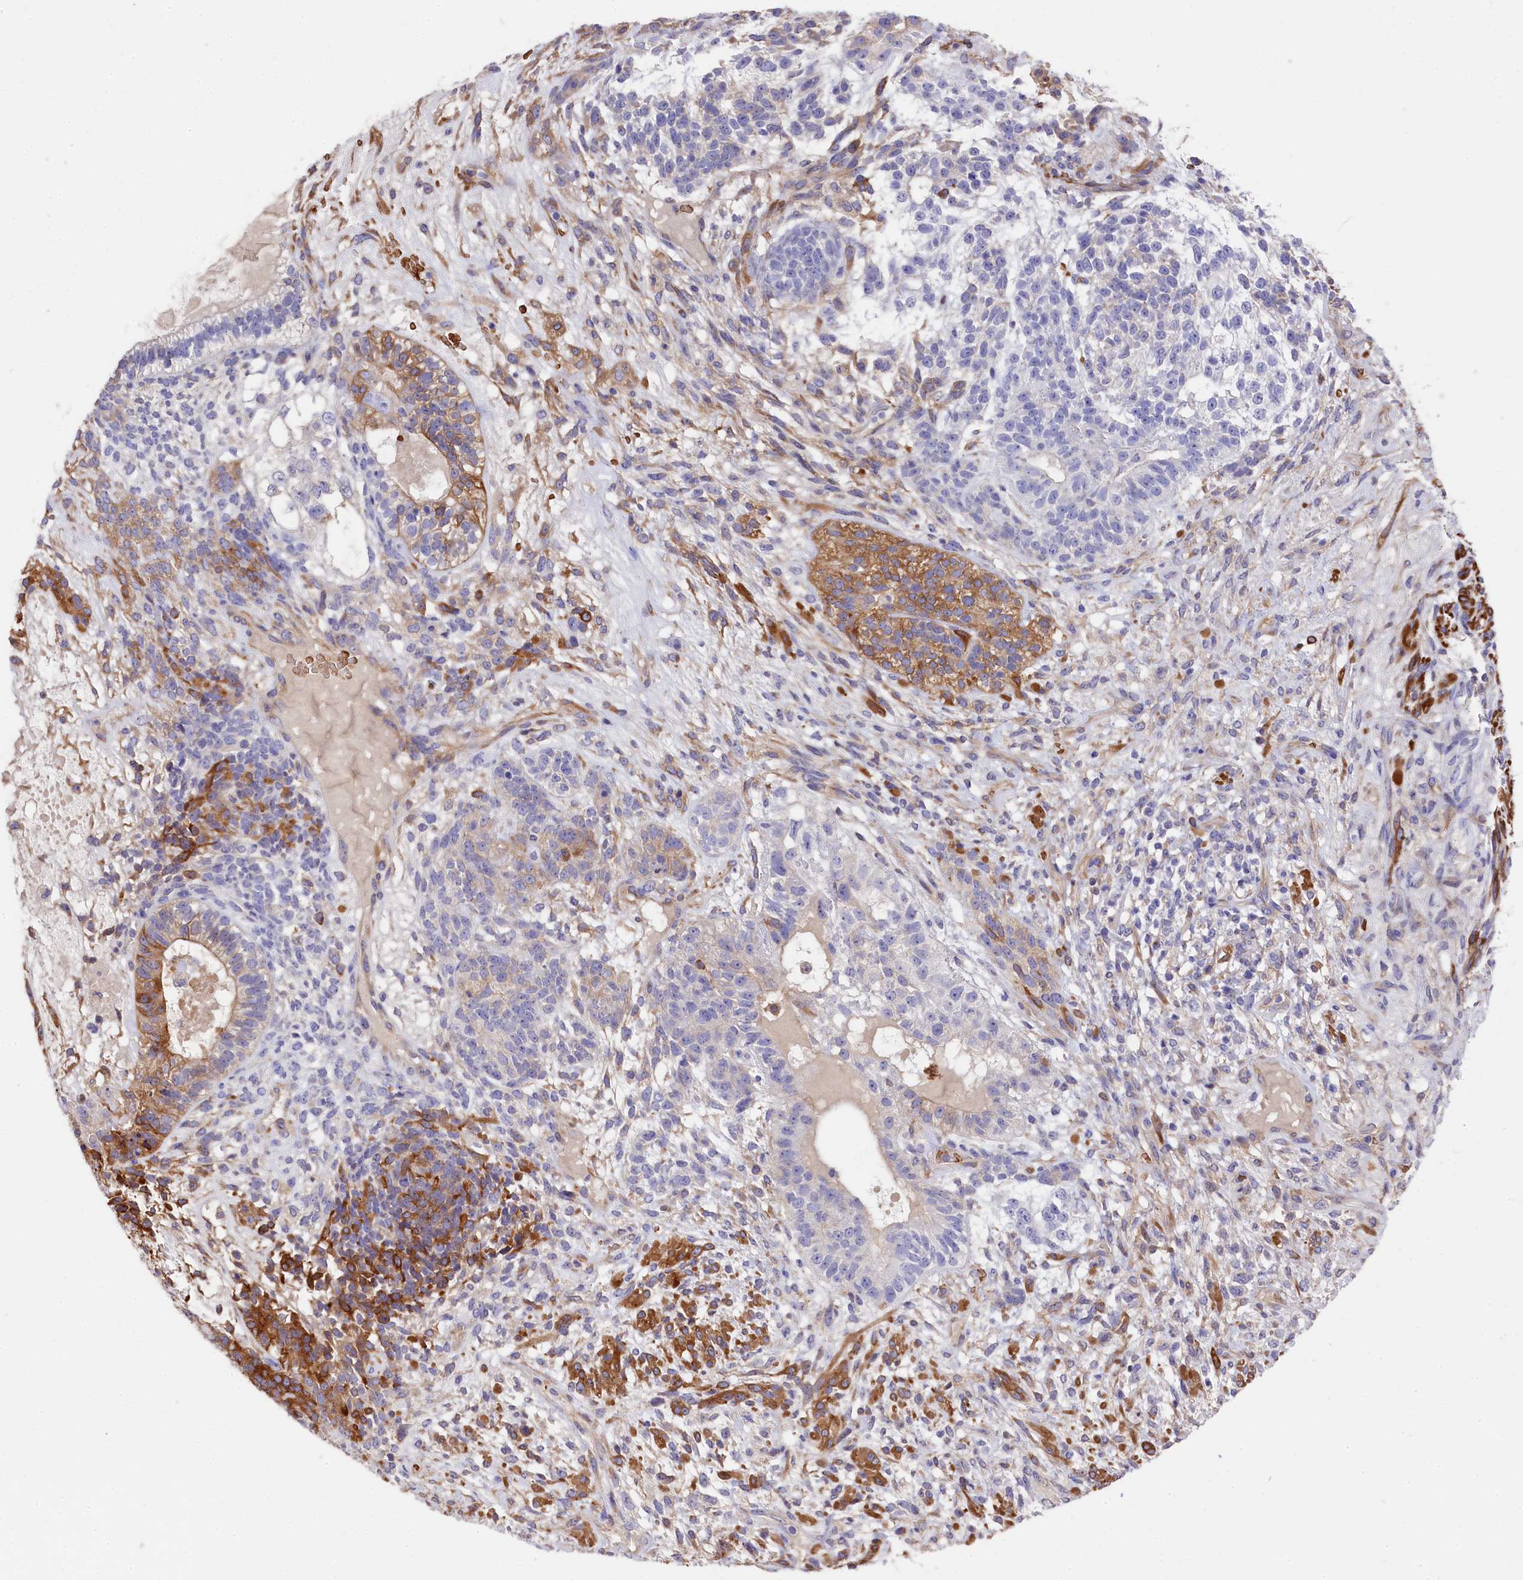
{"staining": {"intensity": "moderate", "quantity": "<25%", "location": "cytoplasmic/membranous"}, "tissue": "testis cancer", "cell_type": "Tumor cells", "image_type": "cancer", "snomed": [{"axis": "morphology", "description": "Seminoma, NOS"}, {"axis": "morphology", "description": "Carcinoma, Embryonal, NOS"}, {"axis": "topography", "description": "Testis"}], "caption": "Approximately <25% of tumor cells in testis seminoma display moderate cytoplasmic/membranous protein staining as visualized by brown immunohistochemical staining.", "gene": "LHFPL4", "patient": {"sex": "male", "age": 28}}